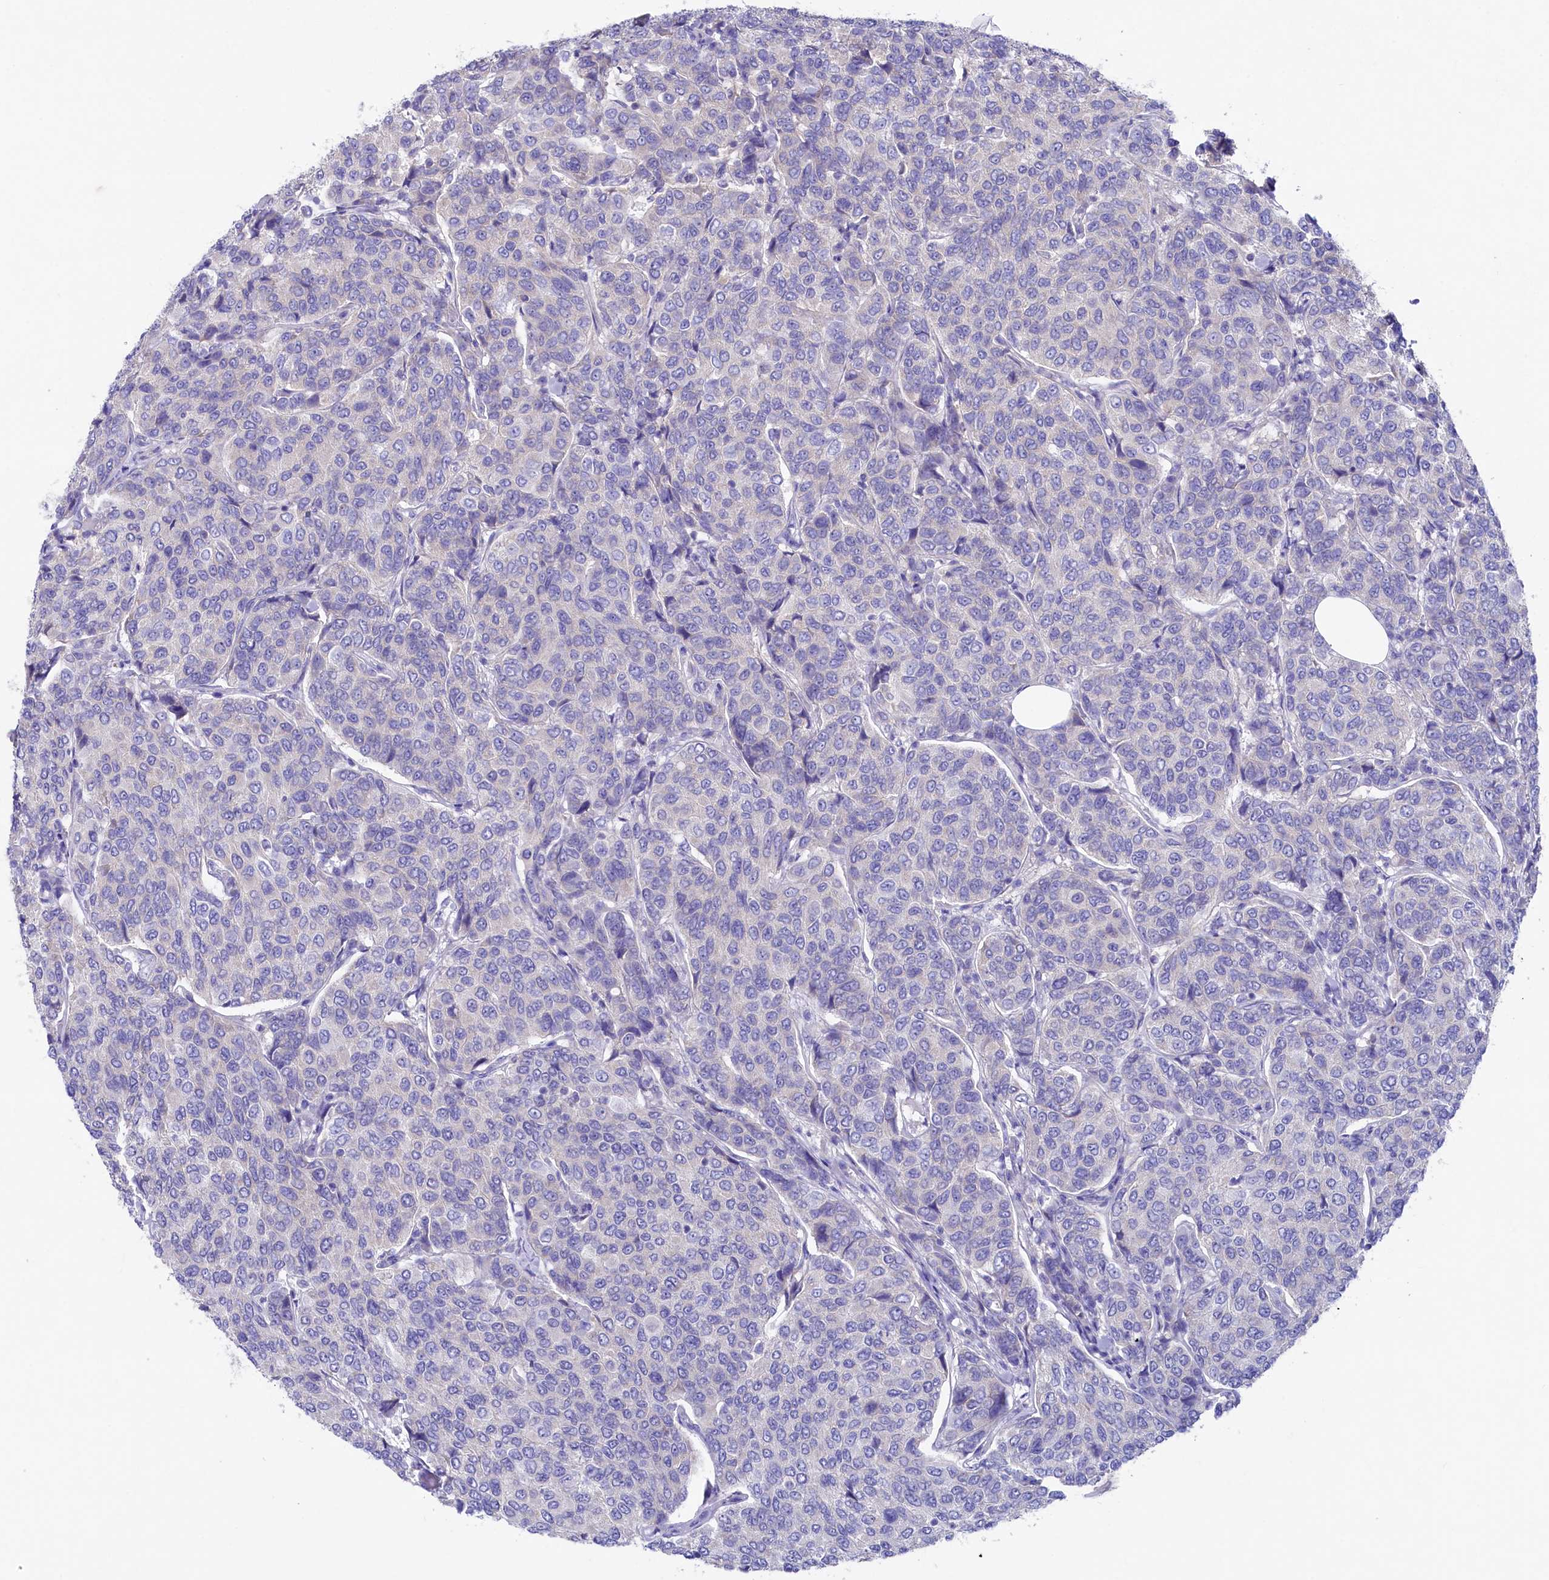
{"staining": {"intensity": "negative", "quantity": "none", "location": "none"}, "tissue": "breast cancer", "cell_type": "Tumor cells", "image_type": "cancer", "snomed": [{"axis": "morphology", "description": "Duct carcinoma"}, {"axis": "topography", "description": "Breast"}], "caption": "Intraductal carcinoma (breast) stained for a protein using immunohistochemistry demonstrates no positivity tumor cells.", "gene": "VPS26B", "patient": {"sex": "female", "age": 55}}